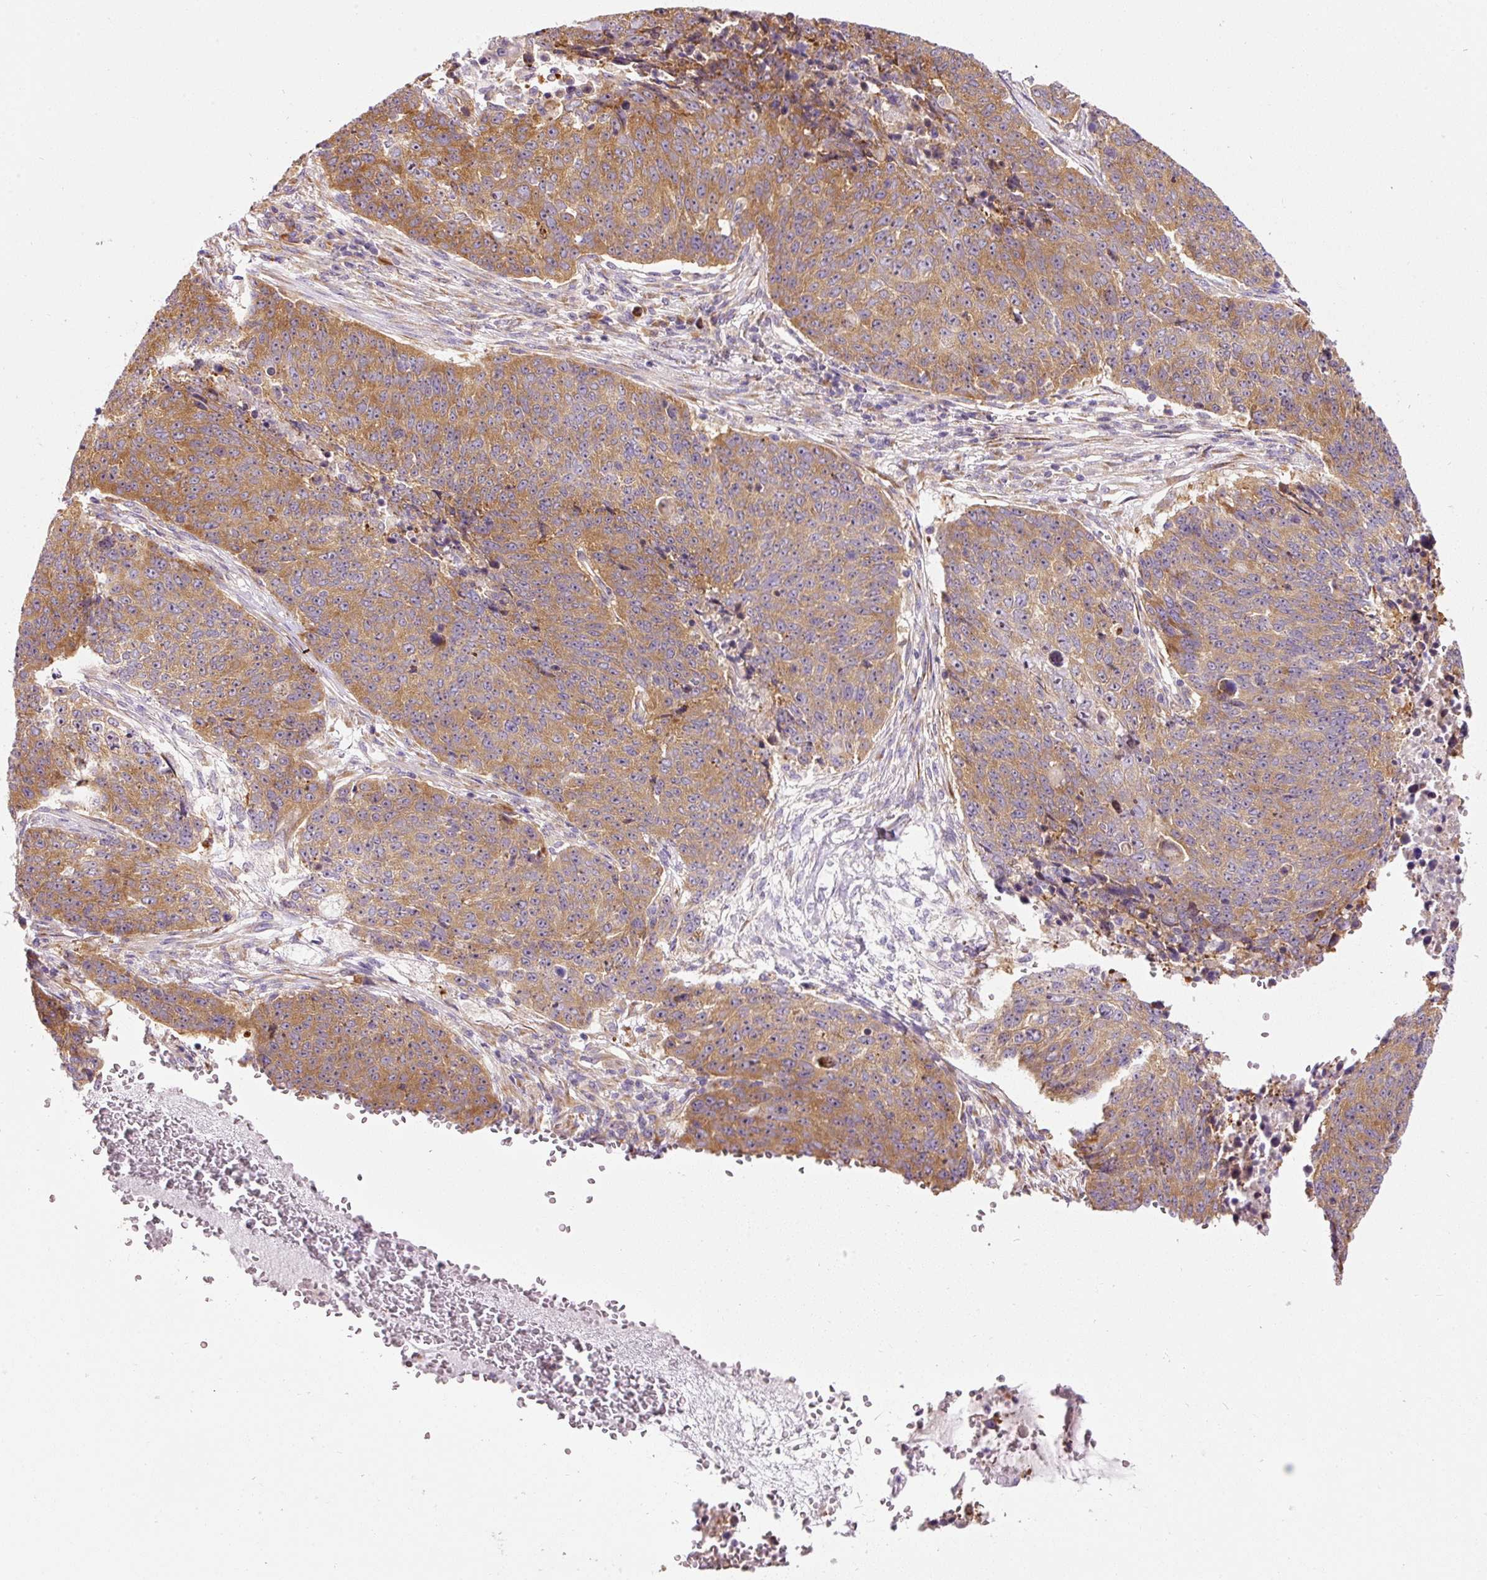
{"staining": {"intensity": "moderate", "quantity": ">75%", "location": "cytoplasmic/membranous"}, "tissue": "lung cancer", "cell_type": "Tumor cells", "image_type": "cancer", "snomed": [{"axis": "morphology", "description": "Normal tissue, NOS"}, {"axis": "morphology", "description": "Squamous cell carcinoma, NOS"}, {"axis": "topography", "description": "Lymph node"}, {"axis": "topography", "description": "Lung"}], "caption": "A brown stain highlights moderate cytoplasmic/membranous staining of a protein in lung cancer (squamous cell carcinoma) tumor cells.", "gene": "RPL10A", "patient": {"sex": "male", "age": 66}}